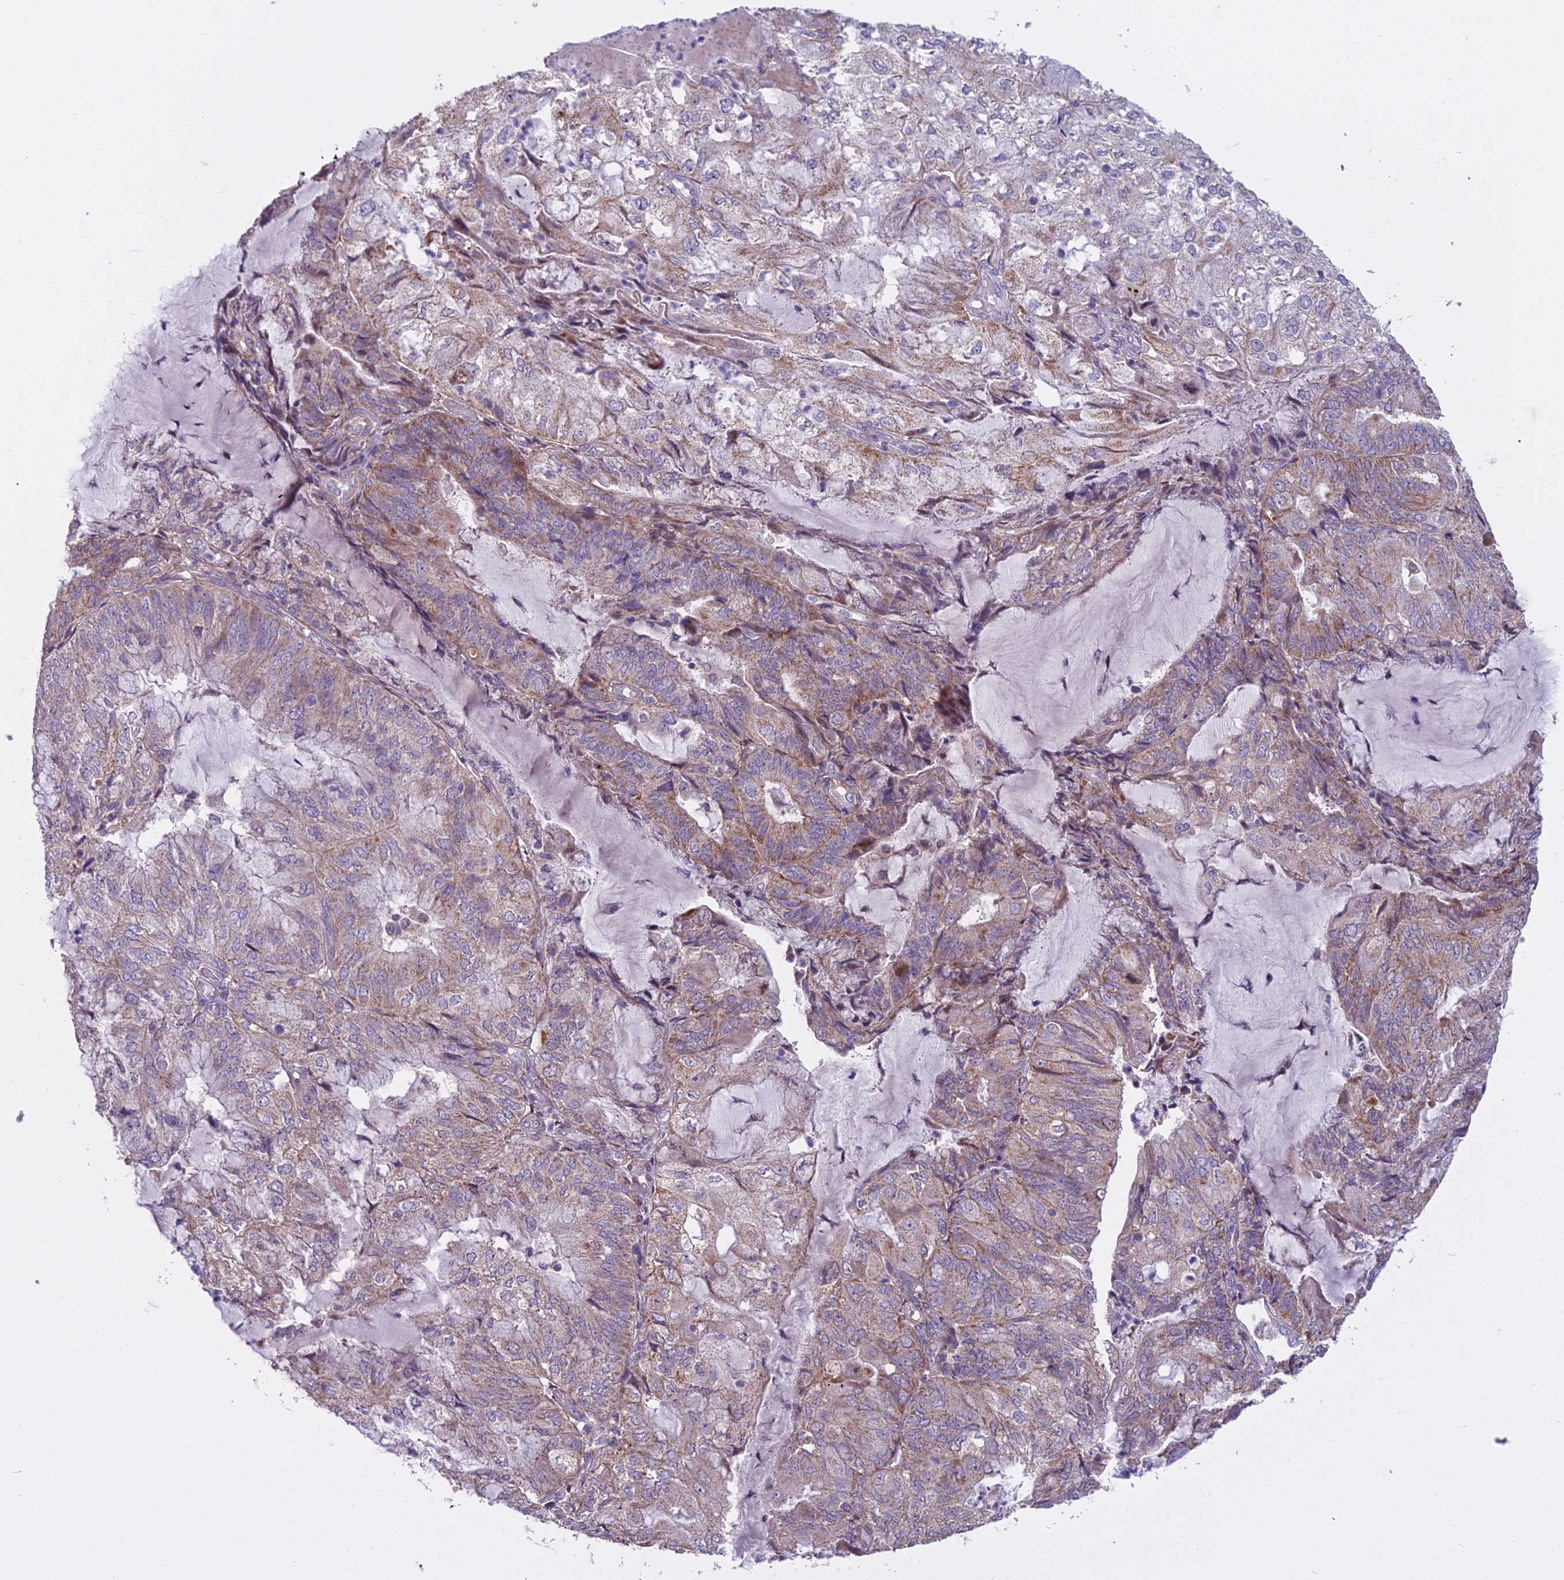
{"staining": {"intensity": "moderate", "quantity": "25%-75%", "location": "cytoplasmic/membranous"}, "tissue": "endometrial cancer", "cell_type": "Tumor cells", "image_type": "cancer", "snomed": [{"axis": "morphology", "description": "Adenocarcinoma, NOS"}, {"axis": "topography", "description": "Endometrium"}], "caption": "There is medium levels of moderate cytoplasmic/membranous positivity in tumor cells of endometrial cancer, as demonstrated by immunohistochemical staining (brown color).", "gene": "DUS2", "patient": {"sex": "female", "age": 81}}